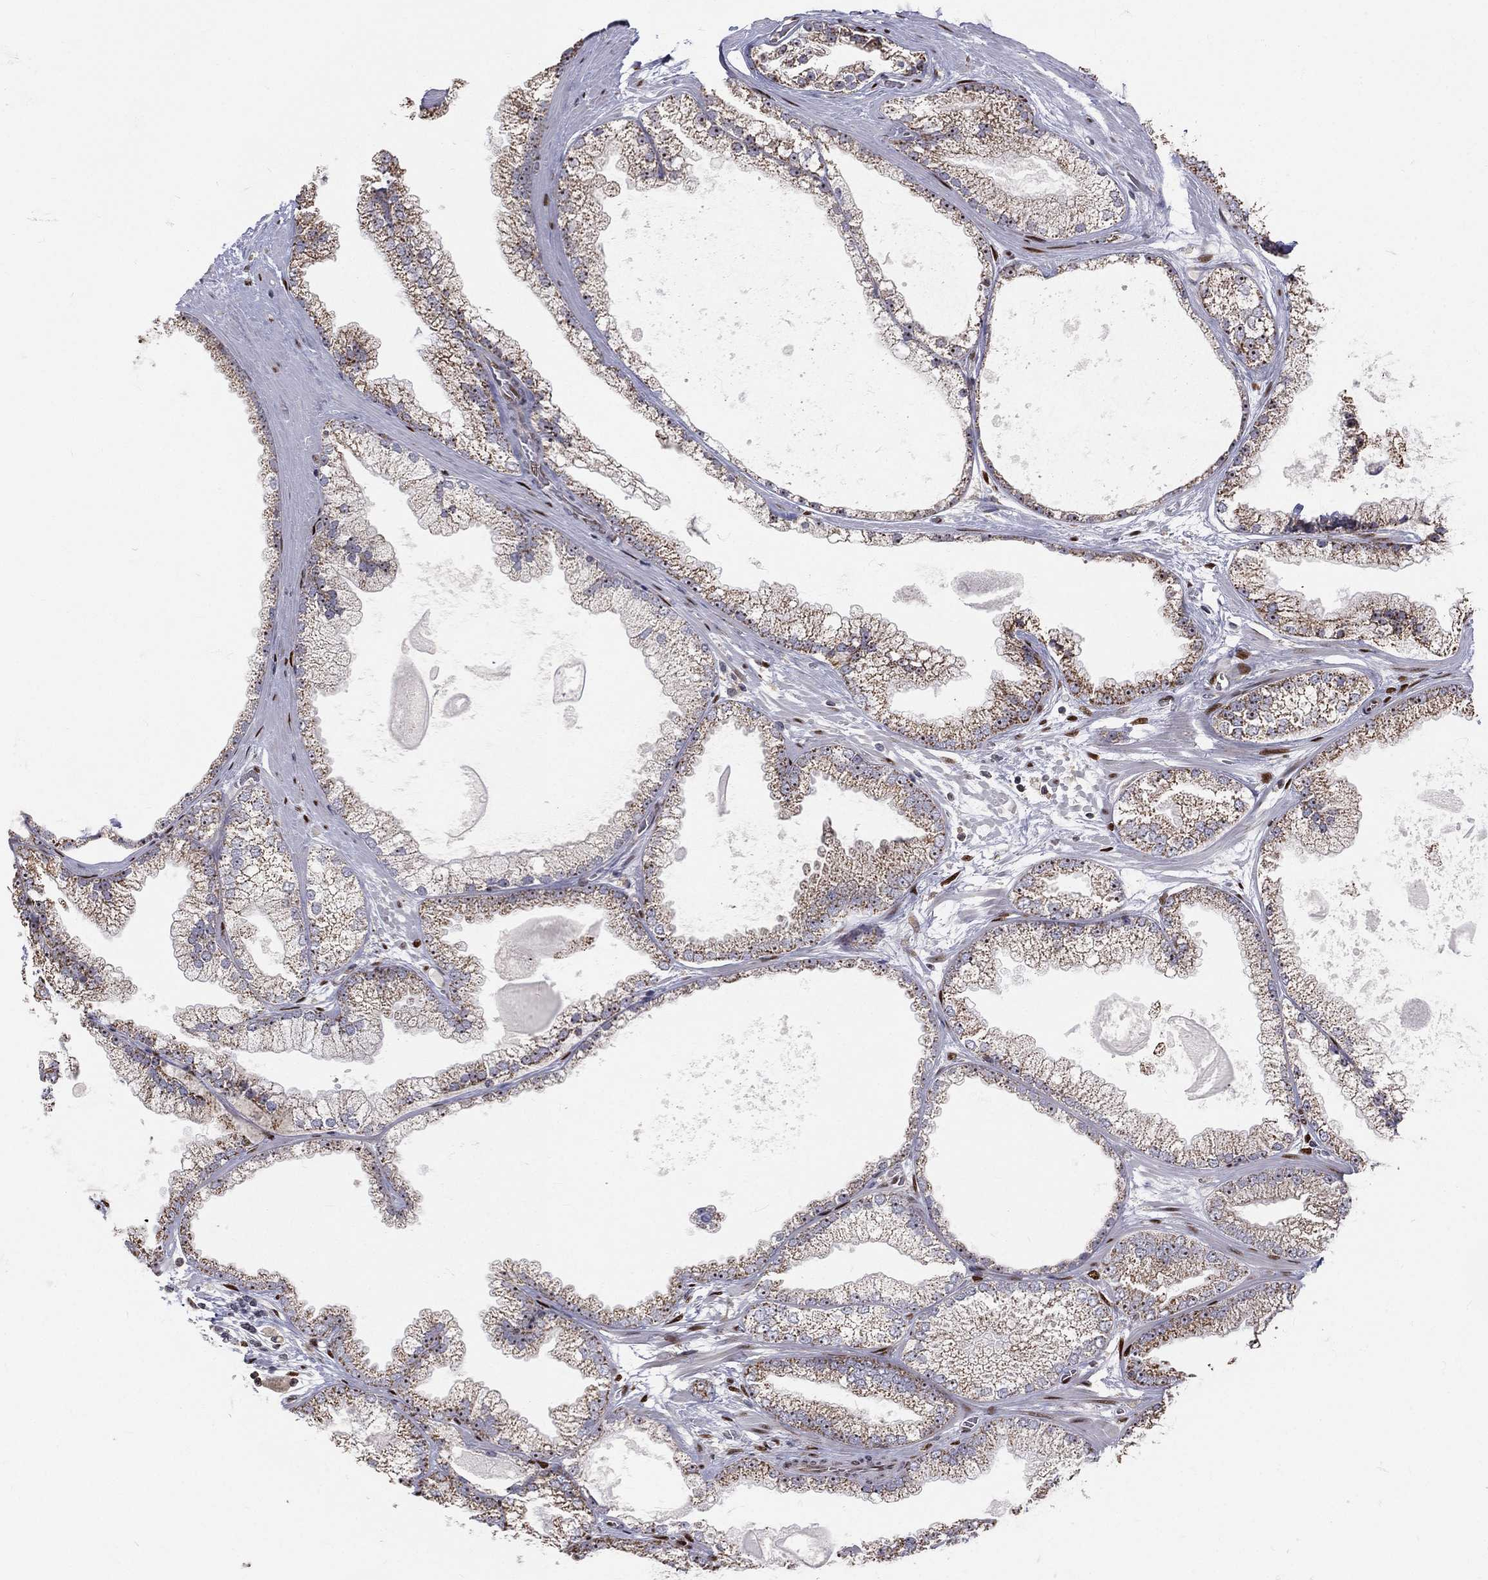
{"staining": {"intensity": "moderate", "quantity": "<25%", "location": "cytoplasmic/membranous"}, "tissue": "prostate cancer", "cell_type": "Tumor cells", "image_type": "cancer", "snomed": [{"axis": "morphology", "description": "Adenocarcinoma, Low grade"}, {"axis": "topography", "description": "Prostate"}], "caption": "DAB (3,3'-diaminobenzidine) immunohistochemical staining of human prostate cancer (low-grade adenocarcinoma) reveals moderate cytoplasmic/membranous protein expression in approximately <25% of tumor cells.", "gene": "ZEB1", "patient": {"sex": "male", "age": 57}}